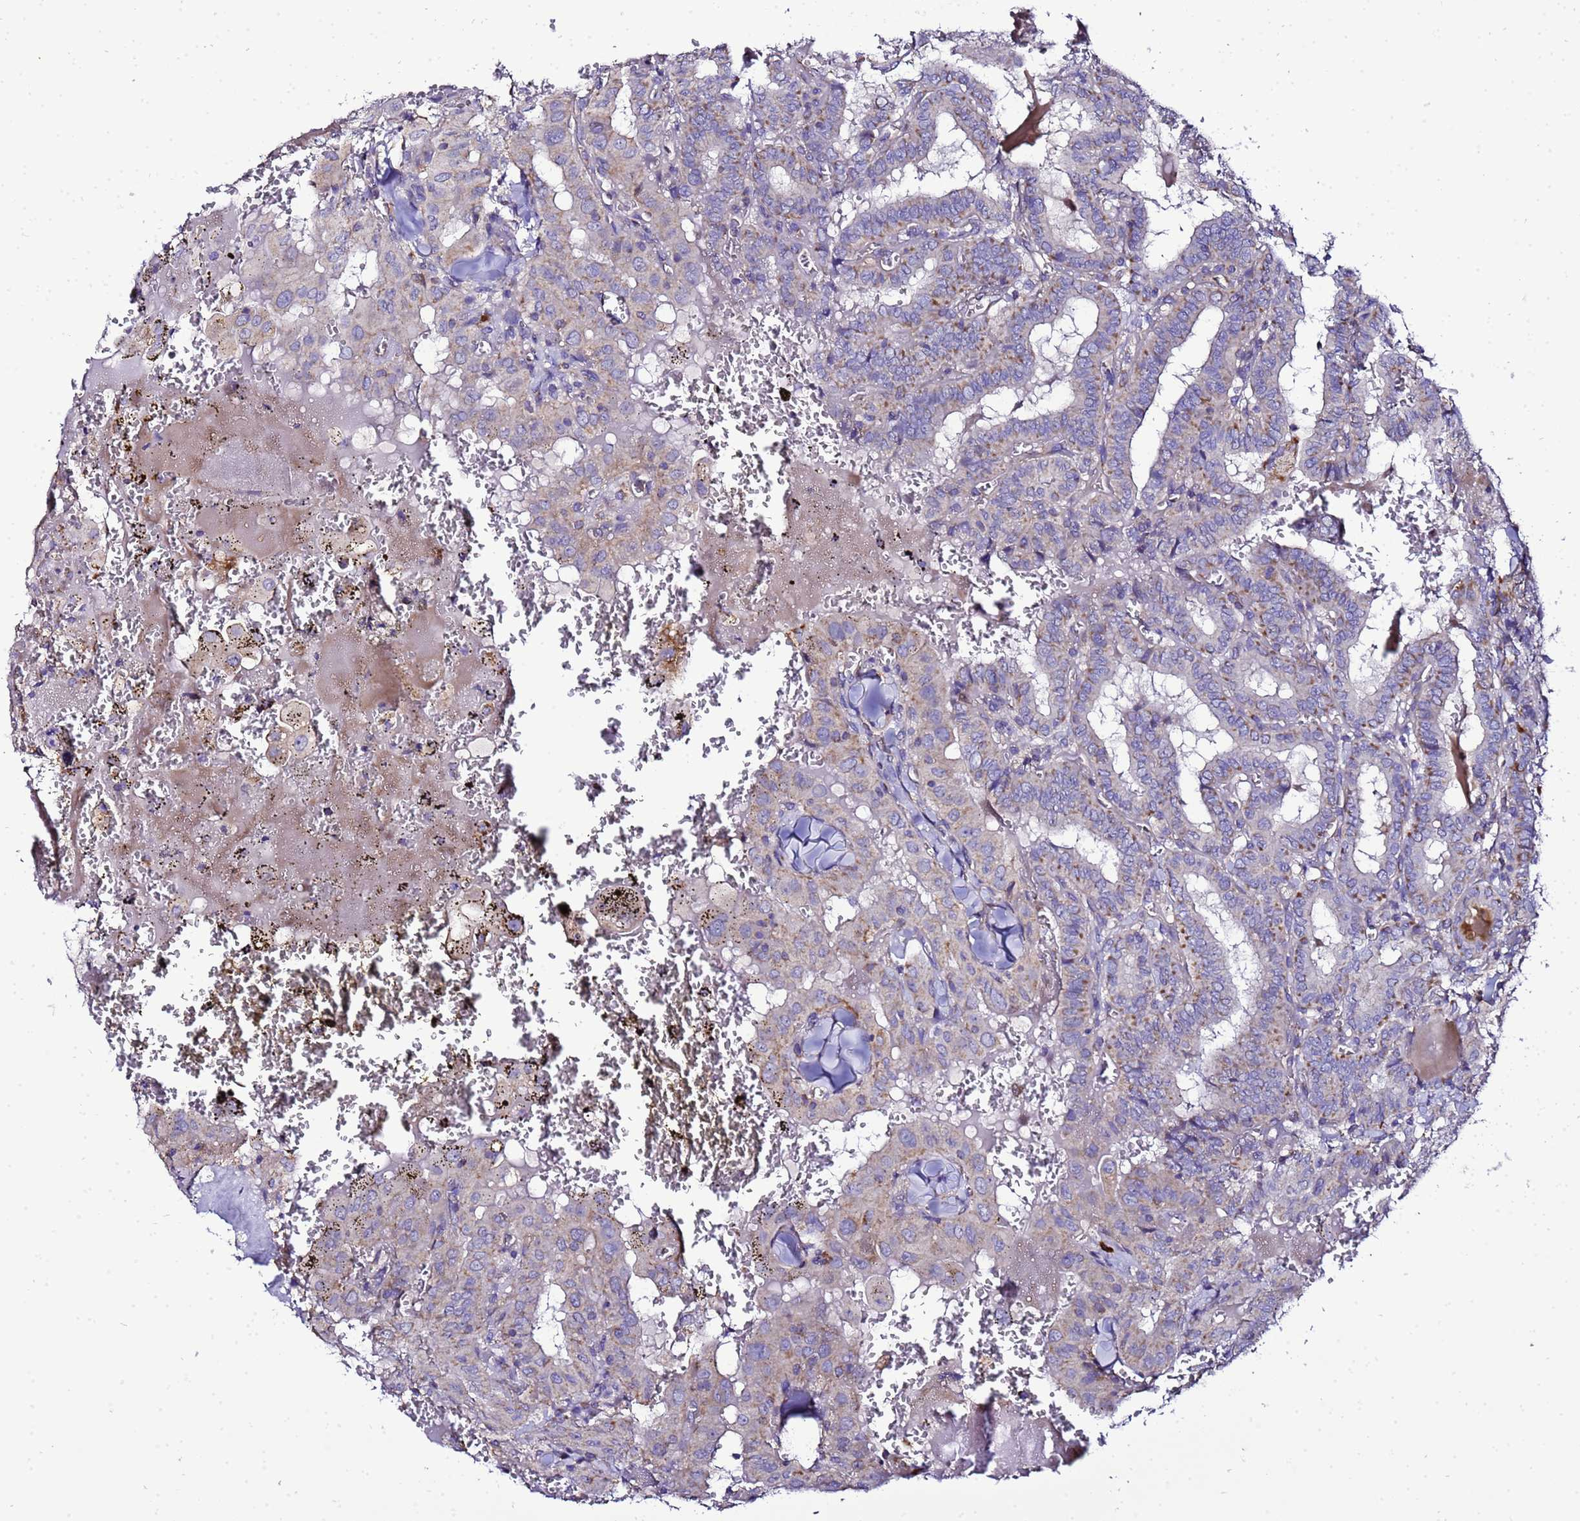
{"staining": {"intensity": "moderate", "quantity": "<25%", "location": "cytoplasmic/membranous"}, "tissue": "thyroid cancer", "cell_type": "Tumor cells", "image_type": "cancer", "snomed": [{"axis": "morphology", "description": "Papillary adenocarcinoma, NOS"}, {"axis": "topography", "description": "Thyroid gland"}], "caption": "Immunohistochemical staining of human thyroid cancer demonstrates low levels of moderate cytoplasmic/membranous expression in approximately <25% of tumor cells. The staining was performed using DAB (3,3'-diaminobenzidine), with brown indicating positive protein expression. Nuclei are stained blue with hematoxylin.", "gene": "HIGD2A", "patient": {"sex": "female", "age": 72}}